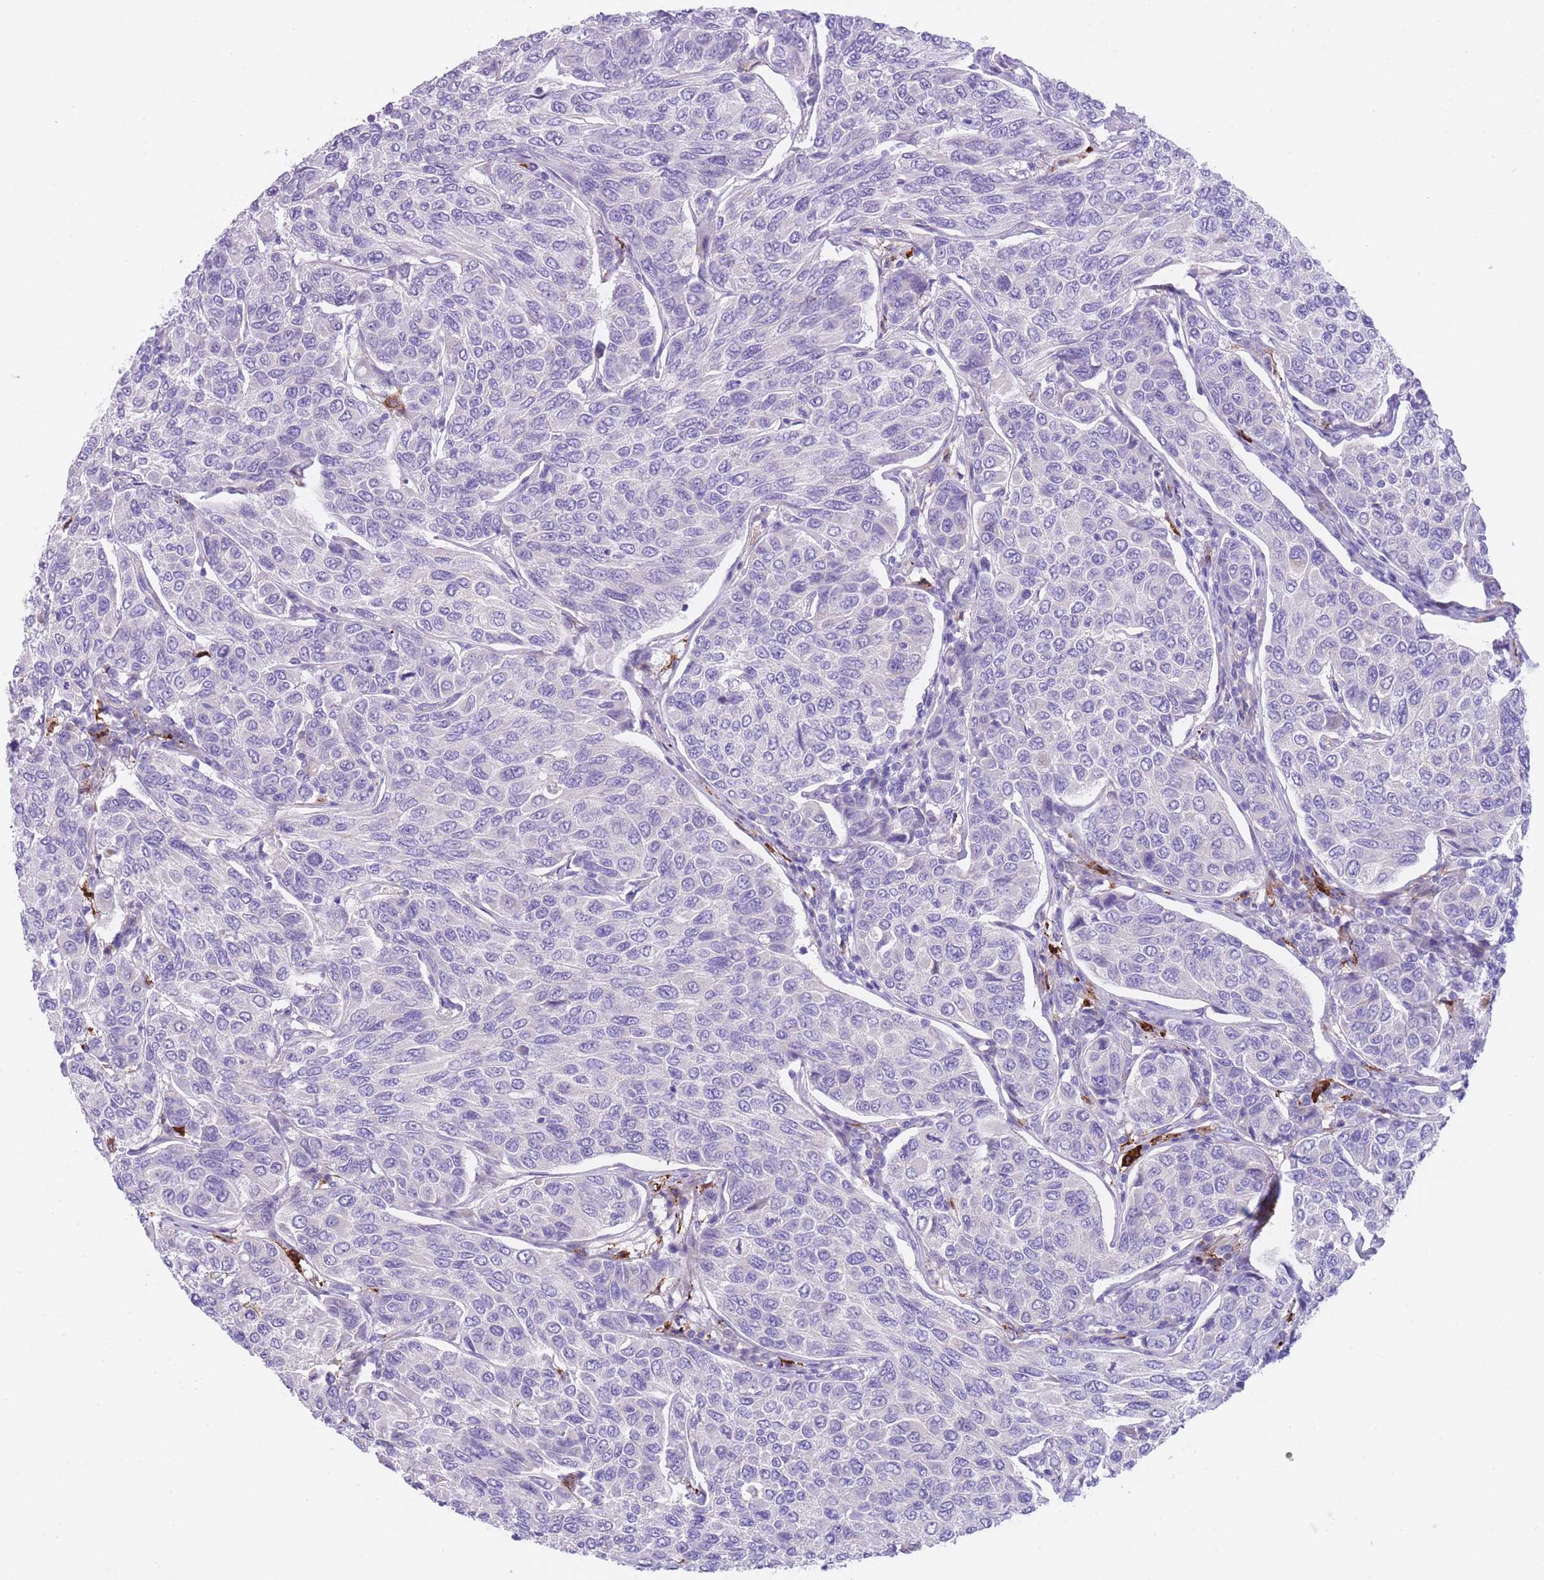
{"staining": {"intensity": "negative", "quantity": "none", "location": "none"}, "tissue": "breast cancer", "cell_type": "Tumor cells", "image_type": "cancer", "snomed": [{"axis": "morphology", "description": "Duct carcinoma"}, {"axis": "topography", "description": "Breast"}], "caption": "This is an immunohistochemistry (IHC) image of human breast cancer. There is no positivity in tumor cells.", "gene": "QTRT1", "patient": {"sex": "female", "age": 55}}